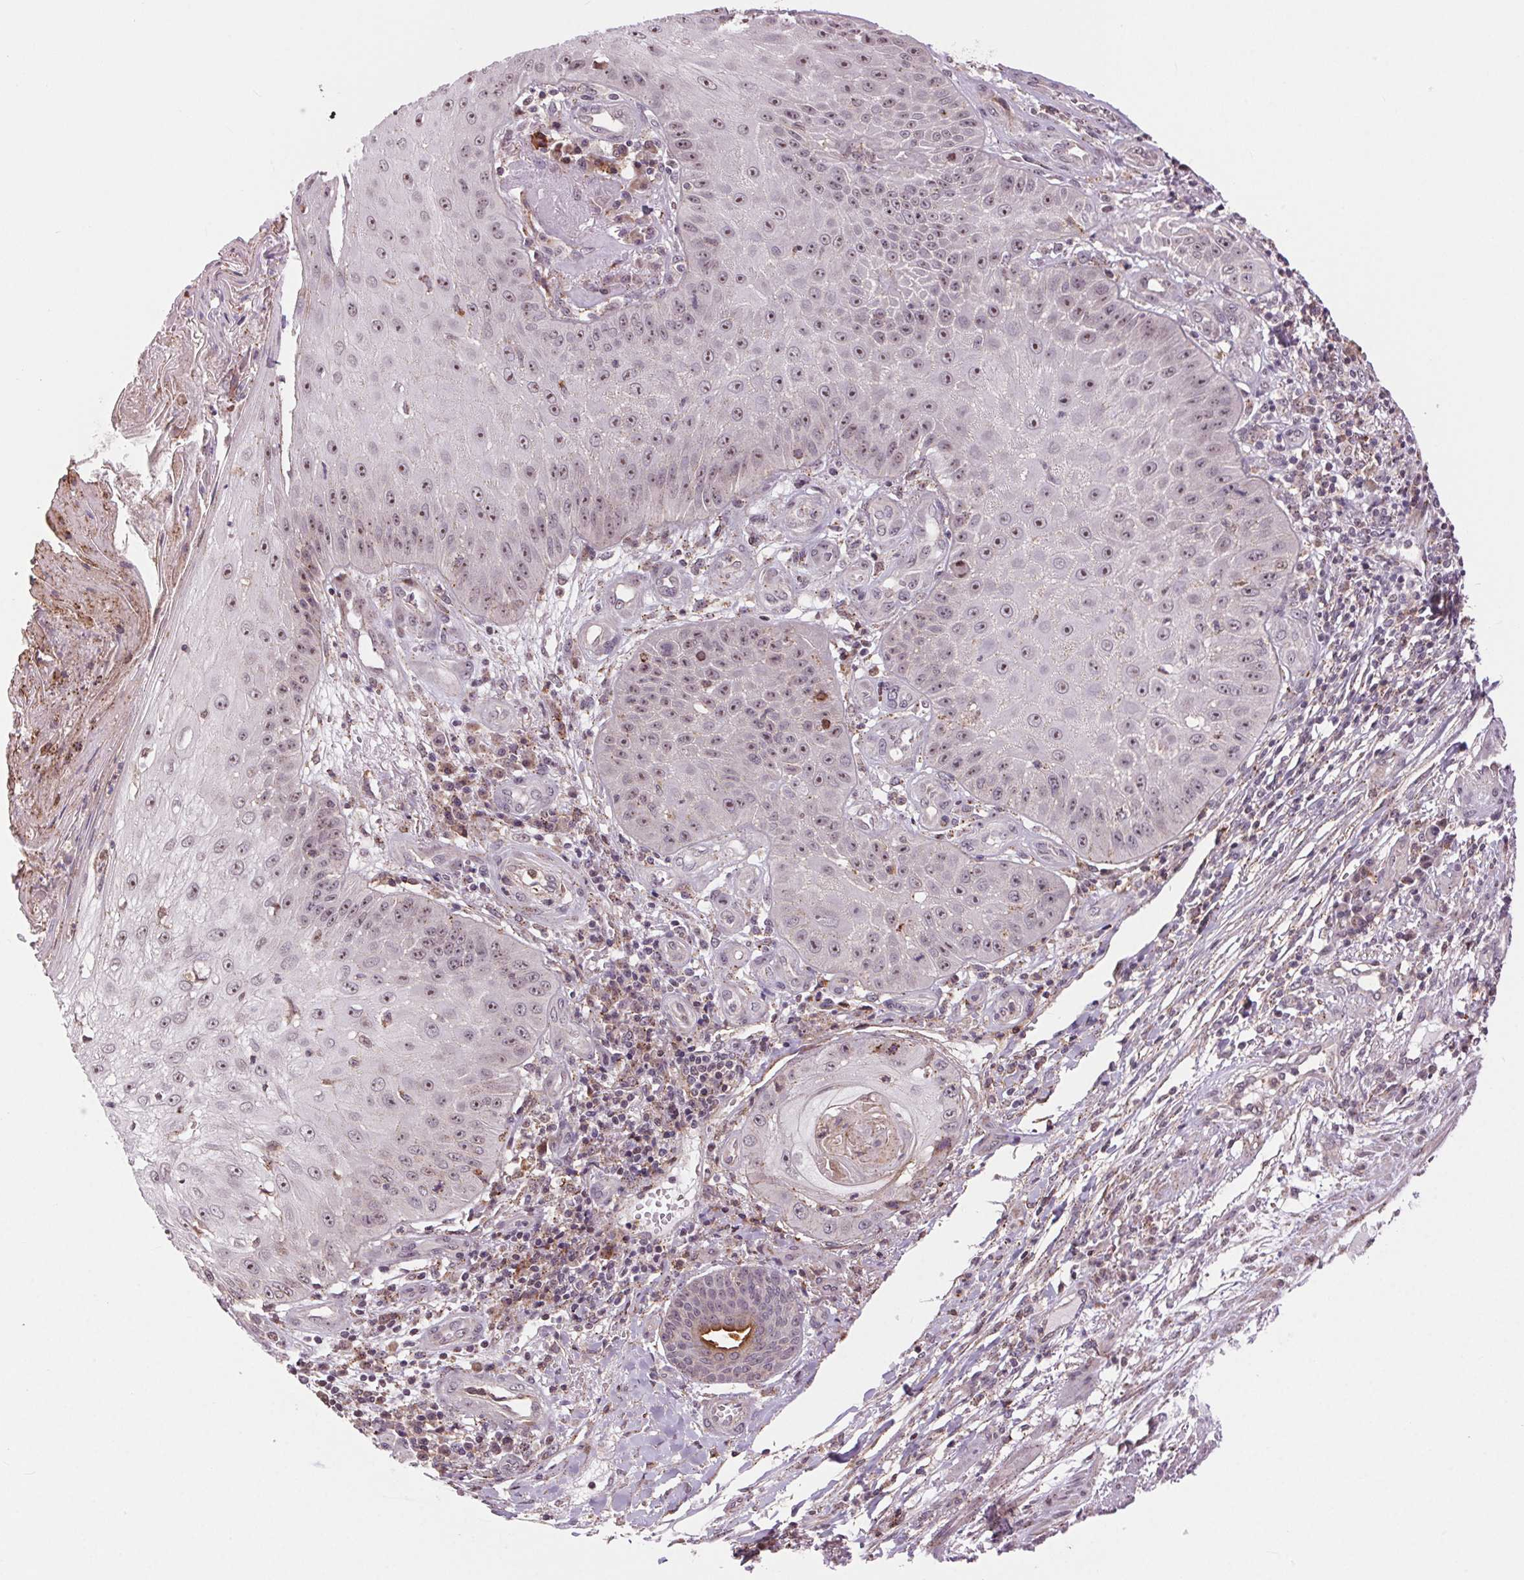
{"staining": {"intensity": "moderate", "quantity": ">75%", "location": "nuclear"}, "tissue": "skin cancer", "cell_type": "Tumor cells", "image_type": "cancer", "snomed": [{"axis": "morphology", "description": "Squamous cell carcinoma, NOS"}, {"axis": "topography", "description": "Skin"}], "caption": "Protein expression analysis of skin squamous cell carcinoma demonstrates moderate nuclear expression in about >75% of tumor cells.", "gene": "CHMP4B", "patient": {"sex": "male", "age": 70}}